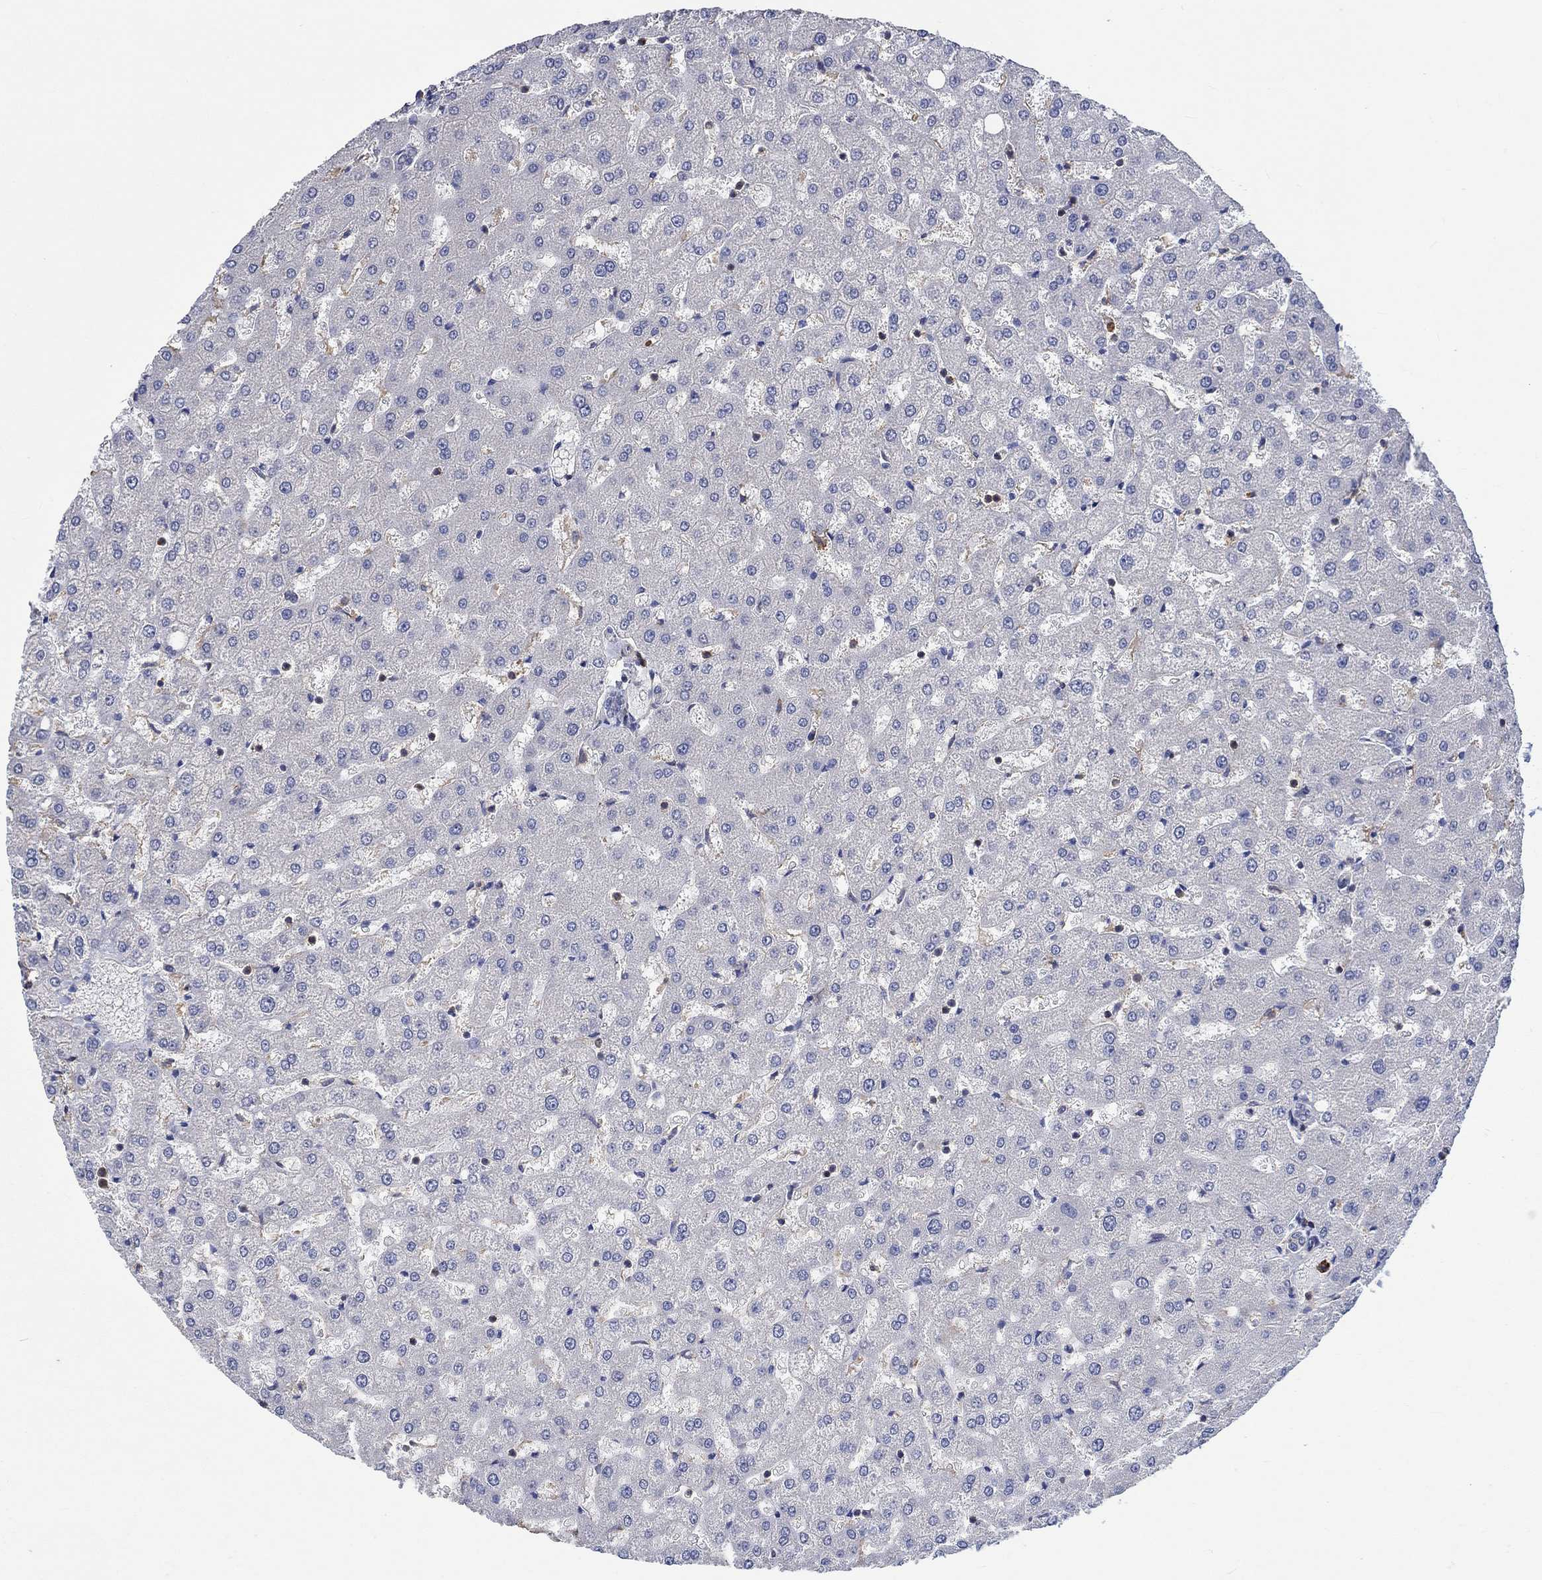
{"staining": {"intensity": "negative", "quantity": "none", "location": "none"}, "tissue": "liver", "cell_type": "Cholangiocytes", "image_type": "normal", "snomed": [{"axis": "morphology", "description": "Normal tissue, NOS"}, {"axis": "topography", "description": "Liver"}], "caption": "The image shows no significant staining in cholangiocytes of liver.", "gene": "TNFAIP8L3", "patient": {"sex": "female", "age": 50}}